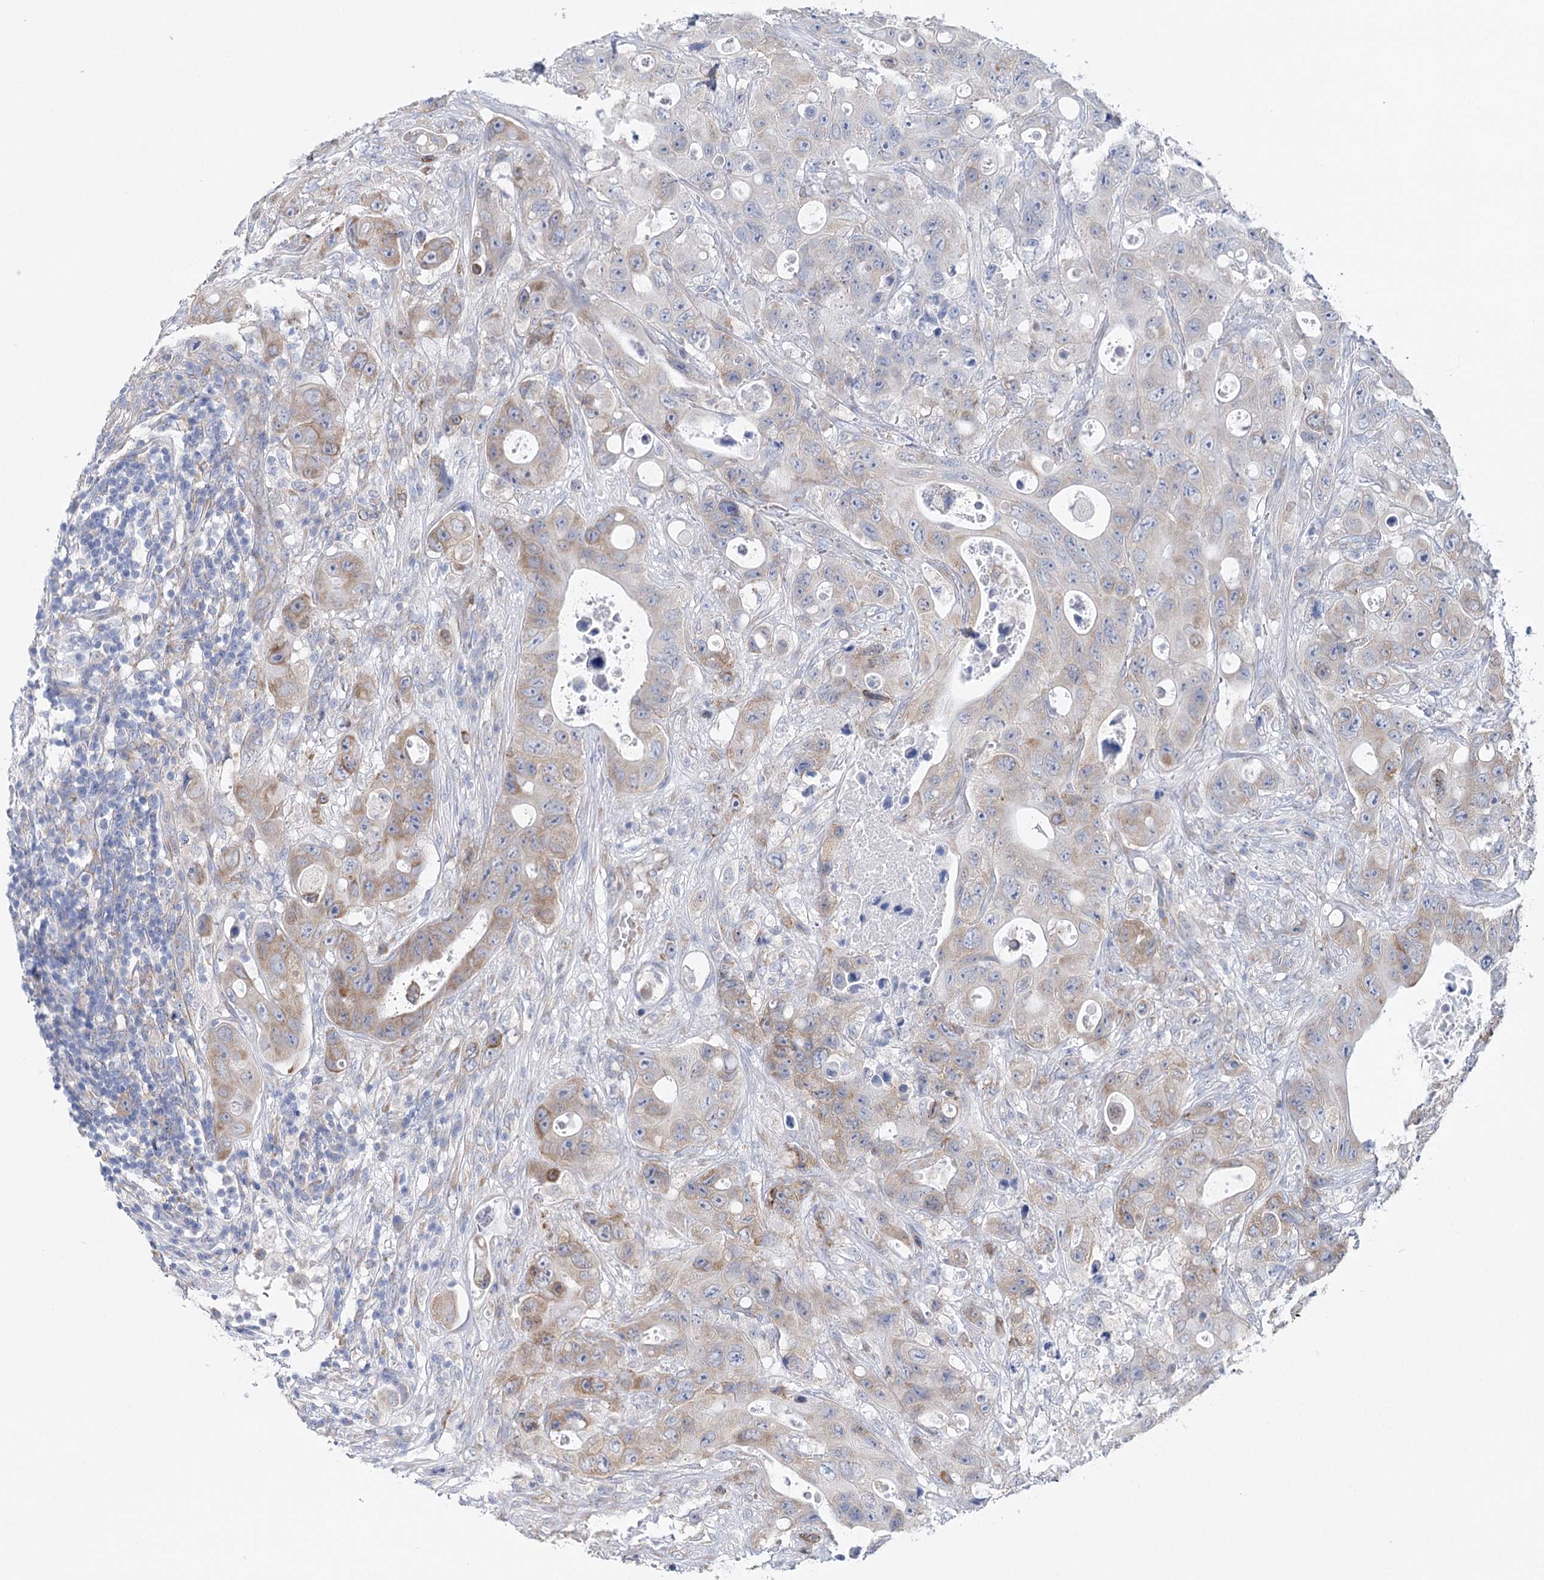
{"staining": {"intensity": "moderate", "quantity": "25%-75%", "location": "cytoplasmic/membranous"}, "tissue": "colorectal cancer", "cell_type": "Tumor cells", "image_type": "cancer", "snomed": [{"axis": "morphology", "description": "Adenocarcinoma, NOS"}, {"axis": "topography", "description": "Colon"}], "caption": "Moderate cytoplasmic/membranous protein positivity is appreciated in approximately 25%-75% of tumor cells in adenocarcinoma (colorectal).", "gene": "CSN3", "patient": {"sex": "female", "age": 46}}